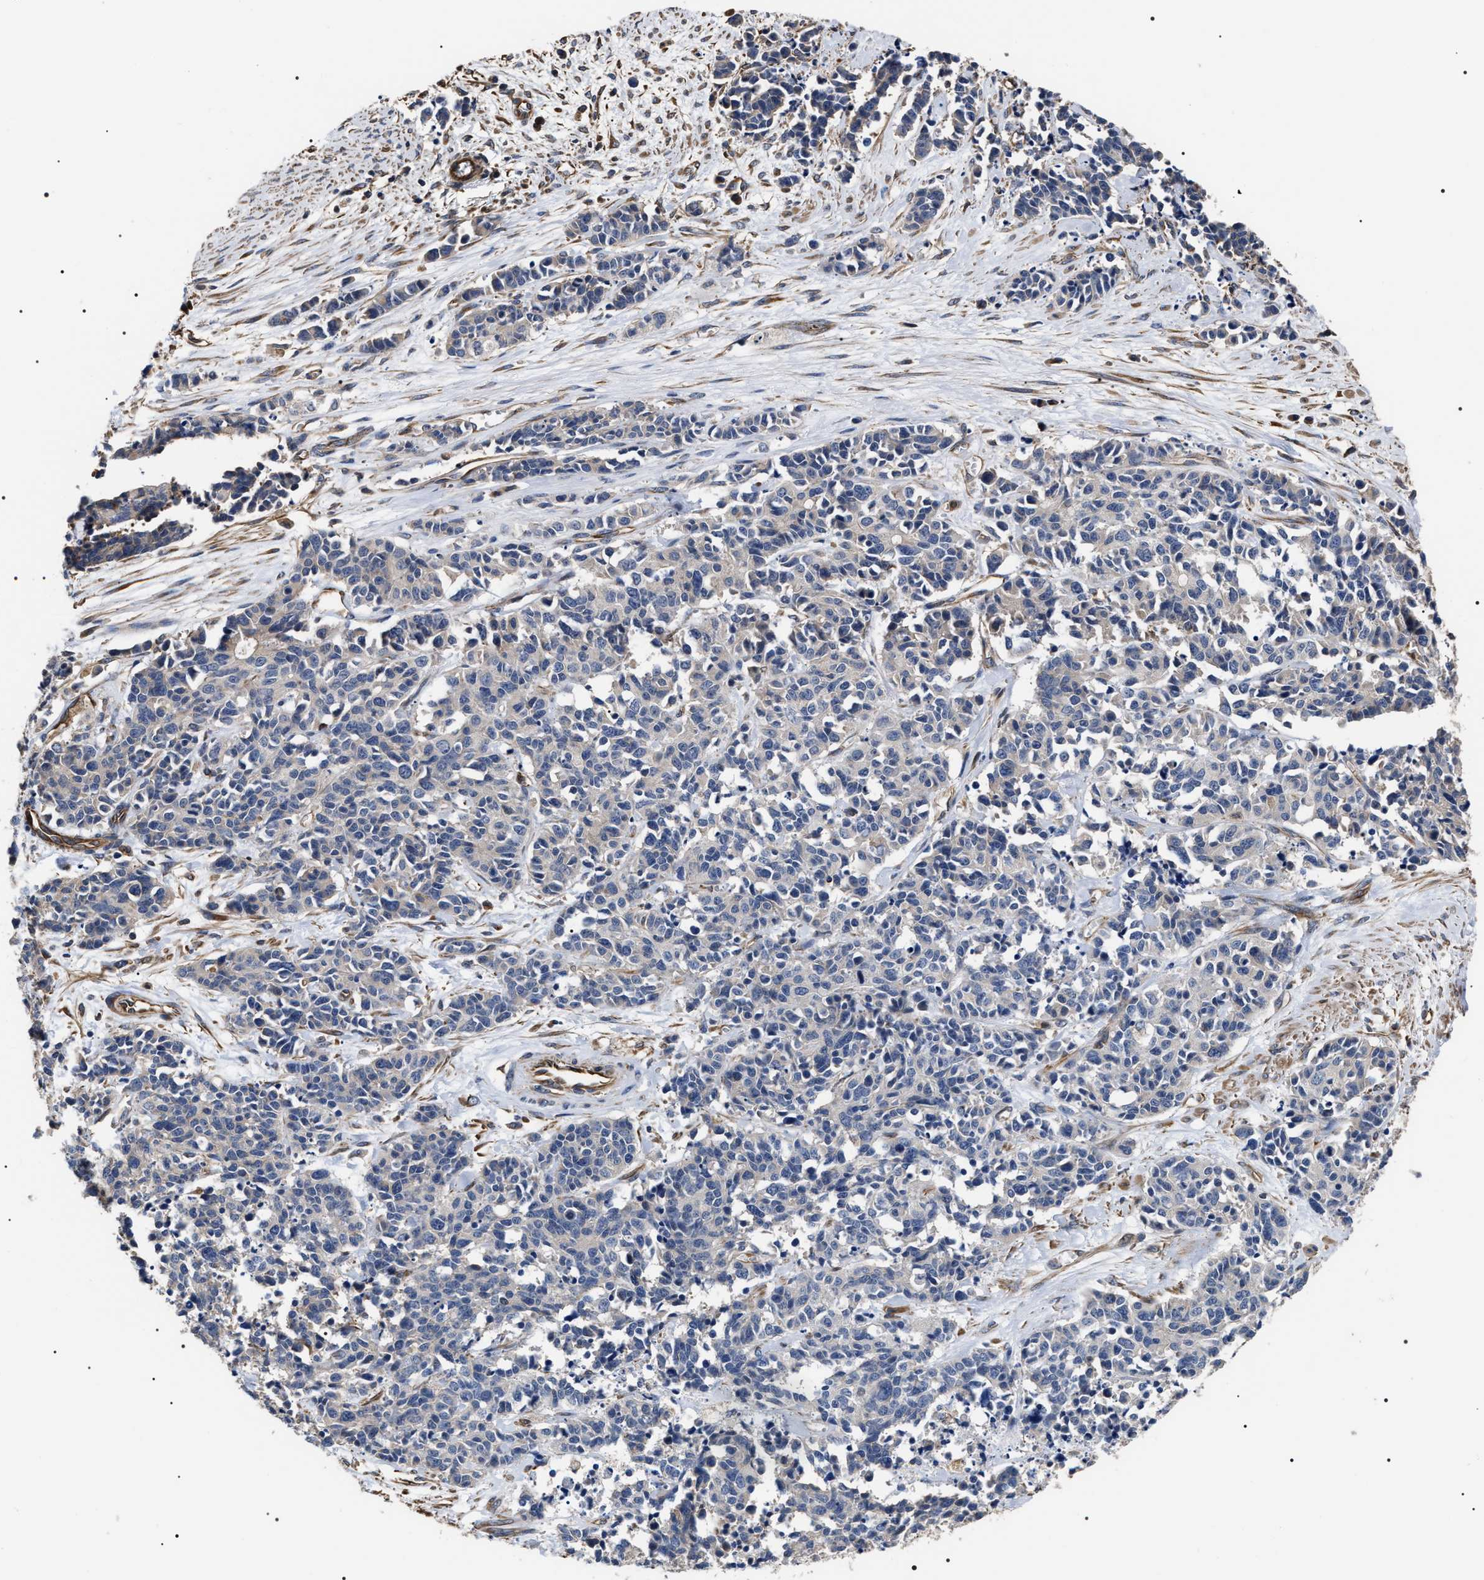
{"staining": {"intensity": "negative", "quantity": "none", "location": "none"}, "tissue": "cervical cancer", "cell_type": "Tumor cells", "image_type": "cancer", "snomed": [{"axis": "morphology", "description": "Squamous cell carcinoma, NOS"}, {"axis": "topography", "description": "Cervix"}], "caption": "This is an immunohistochemistry (IHC) image of human cervical squamous cell carcinoma. There is no staining in tumor cells.", "gene": "TSPAN33", "patient": {"sex": "female", "age": 35}}